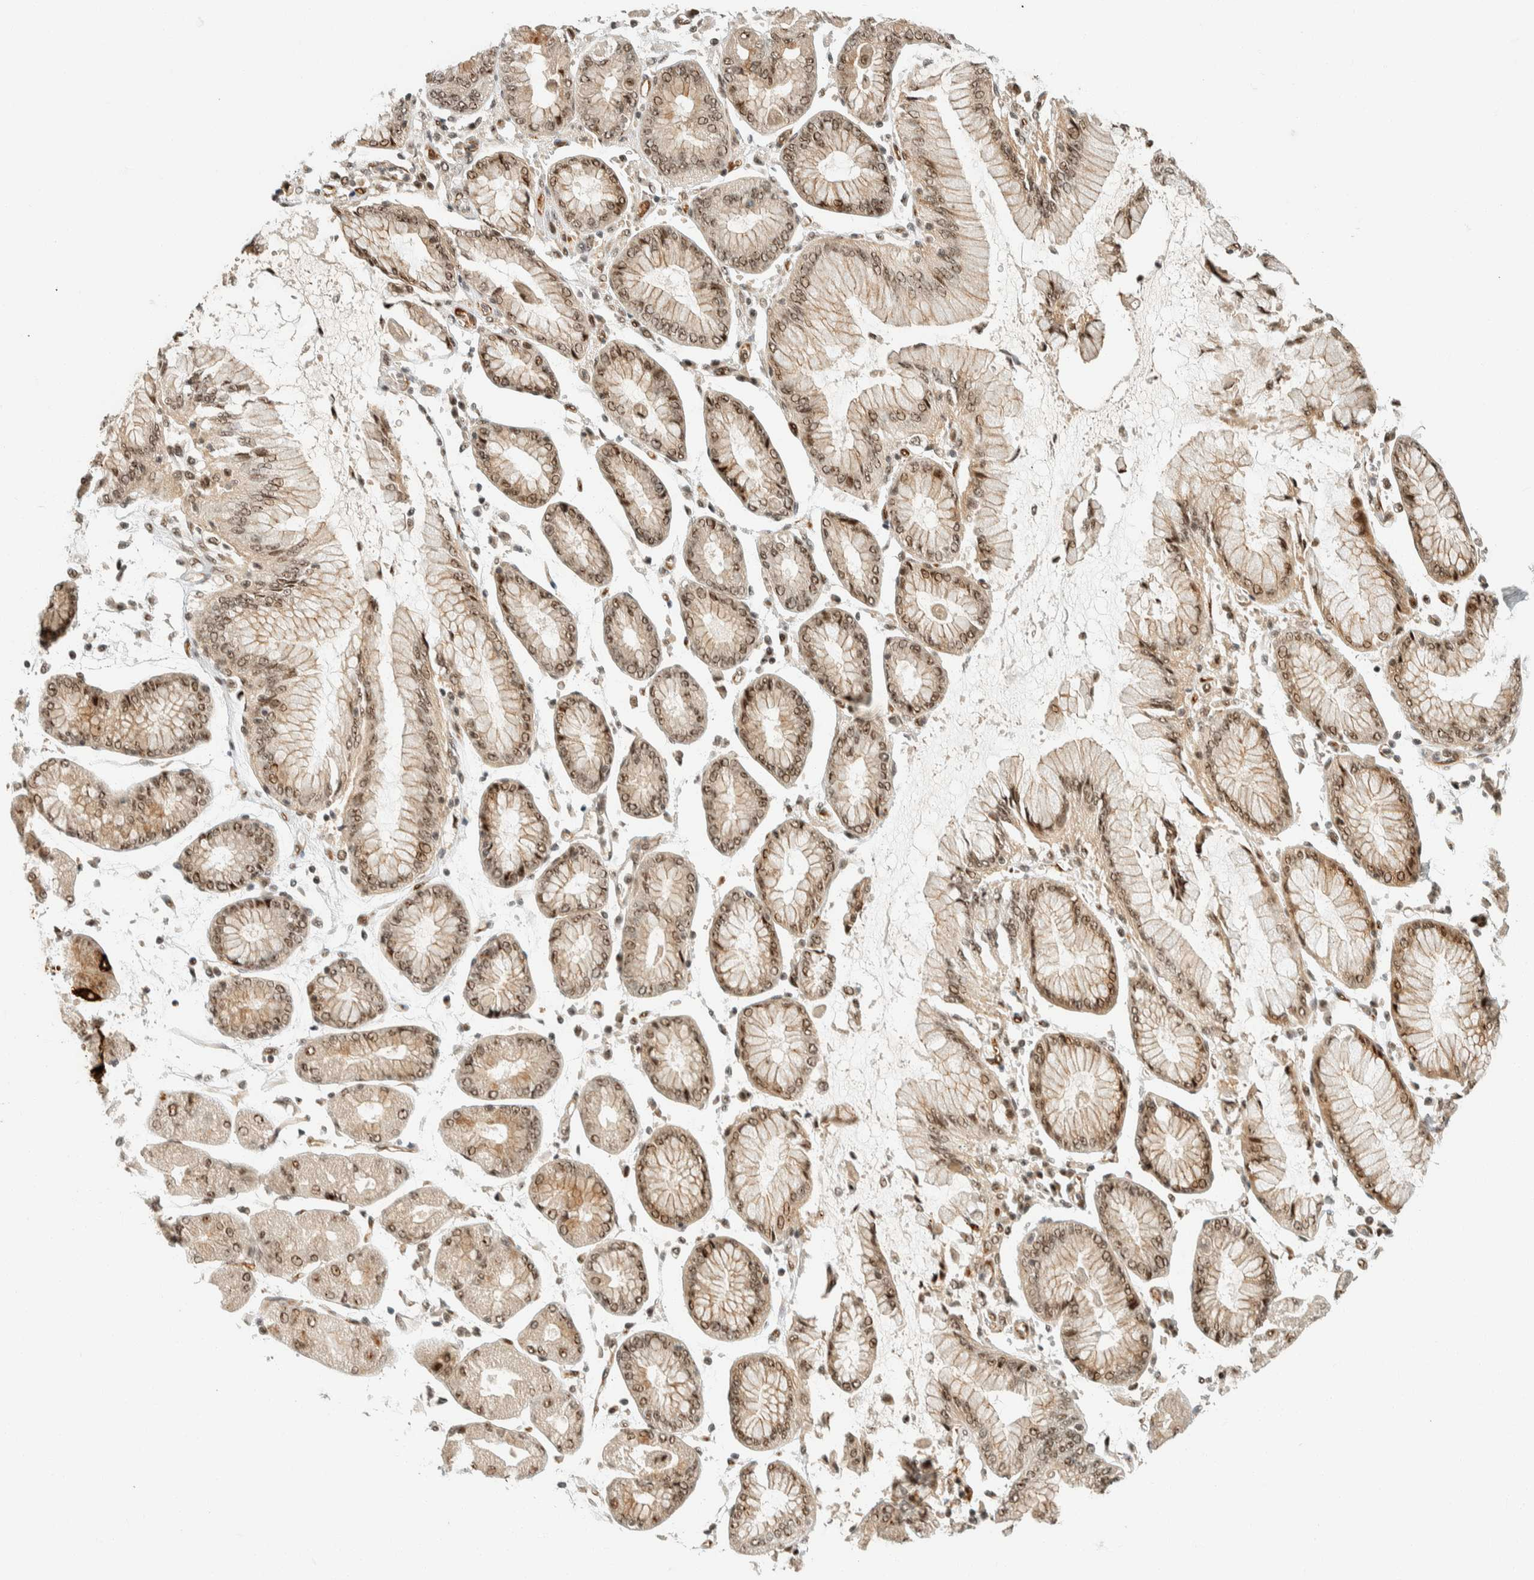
{"staining": {"intensity": "weak", "quantity": ">75%", "location": "nuclear"}, "tissue": "stomach cancer", "cell_type": "Tumor cells", "image_type": "cancer", "snomed": [{"axis": "morphology", "description": "Normal tissue, NOS"}, {"axis": "morphology", "description": "Adenocarcinoma, NOS"}, {"axis": "topography", "description": "Stomach, upper"}, {"axis": "topography", "description": "Stomach"}], "caption": "This photomicrograph exhibits IHC staining of adenocarcinoma (stomach), with low weak nuclear expression in about >75% of tumor cells.", "gene": "SIK1", "patient": {"sex": "male", "age": 59}}